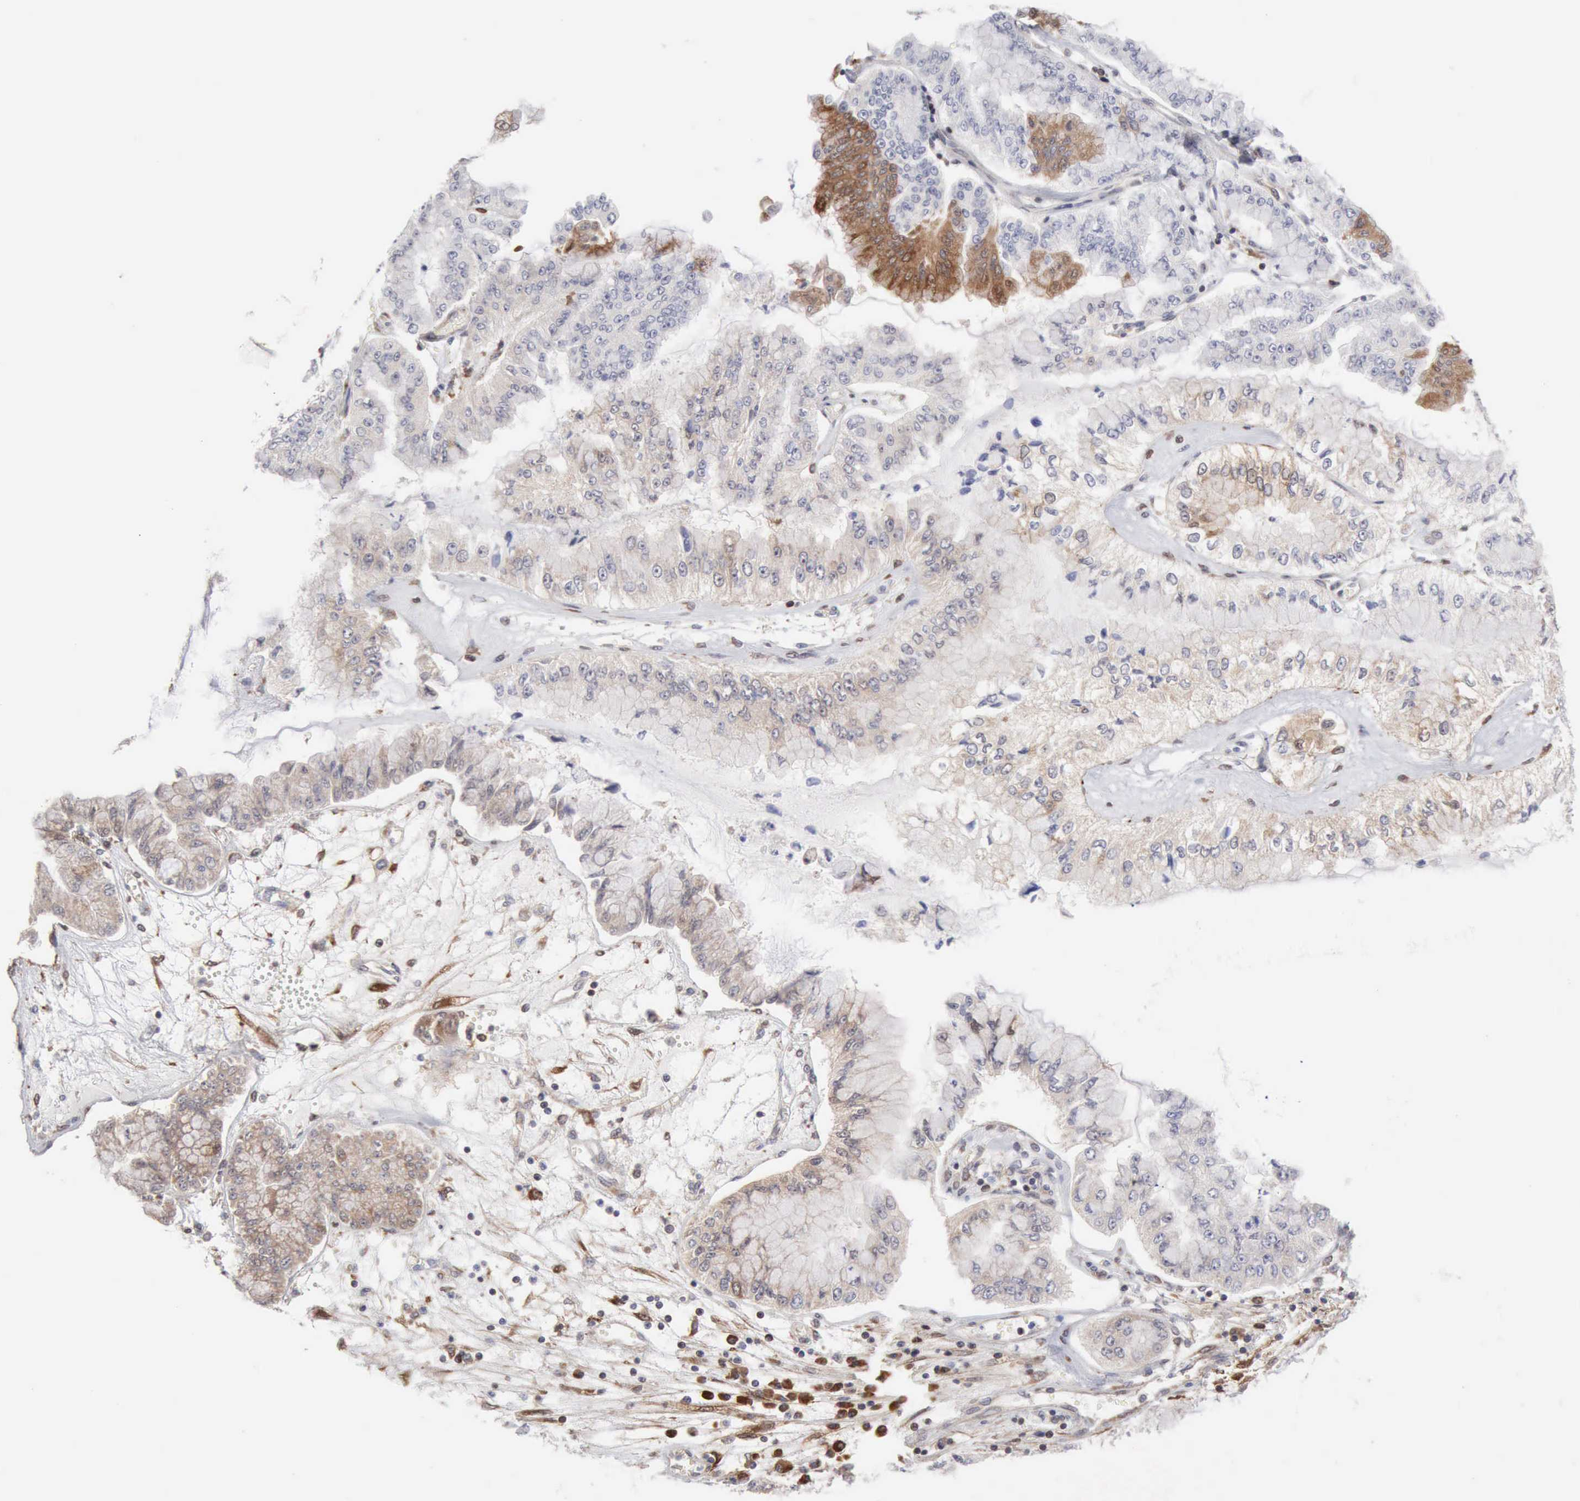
{"staining": {"intensity": "weak", "quantity": "<25%", "location": "cytoplasmic/membranous"}, "tissue": "liver cancer", "cell_type": "Tumor cells", "image_type": "cancer", "snomed": [{"axis": "morphology", "description": "Cholangiocarcinoma"}, {"axis": "topography", "description": "Liver"}], "caption": "The image shows no significant positivity in tumor cells of cholangiocarcinoma (liver). Brightfield microscopy of immunohistochemistry stained with DAB (3,3'-diaminobenzidine) (brown) and hematoxylin (blue), captured at high magnification.", "gene": "APOL2", "patient": {"sex": "female", "age": 79}}